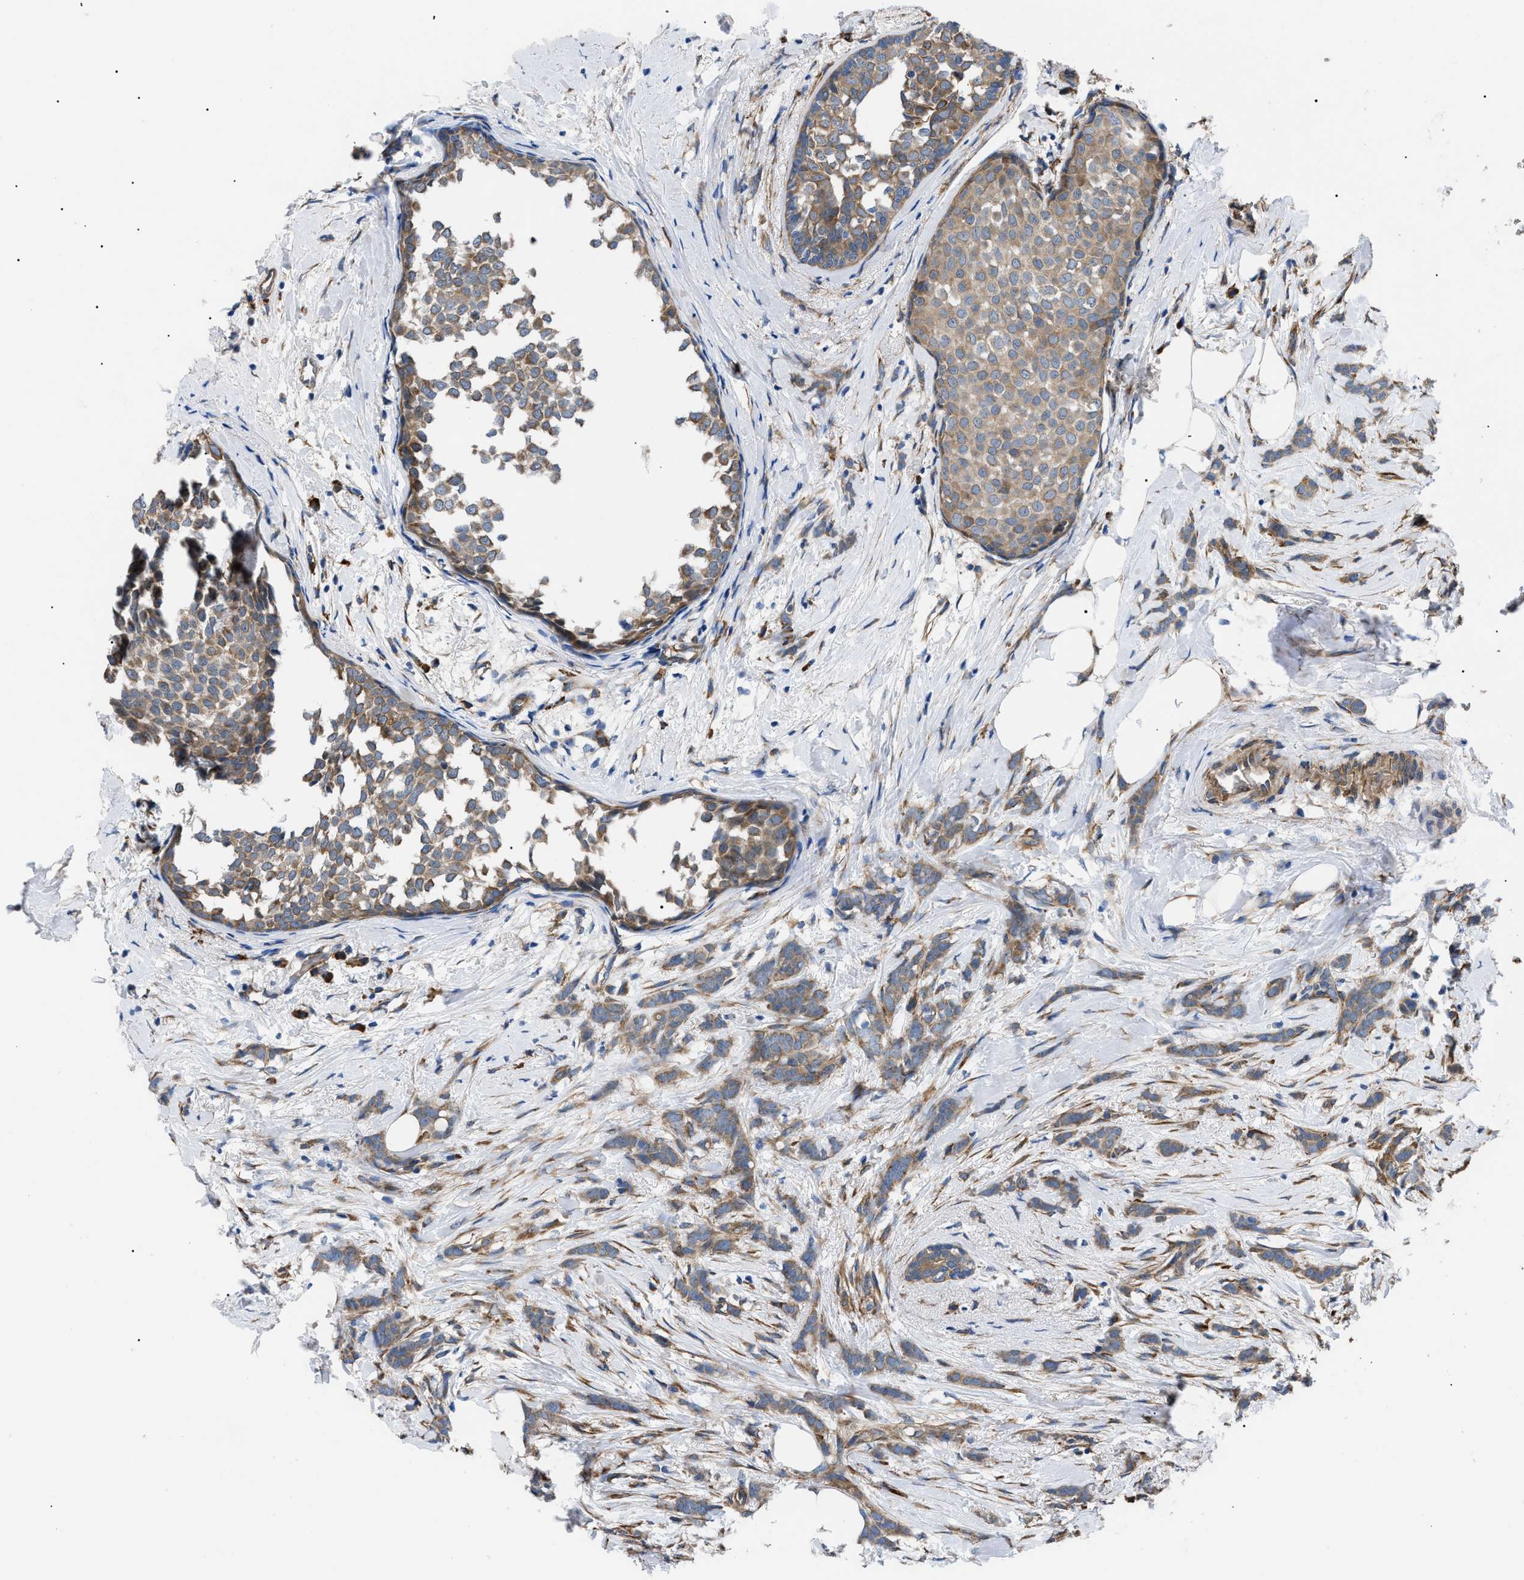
{"staining": {"intensity": "moderate", "quantity": ">75%", "location": "cytoplasmic/membranous"}, "tissue": "breast cancer", "cell_type": "Tumor cells", "image_type": "cancer", "snomed": [{"axis": "morphology", "description": "Lobular carcinoma, in situ"}, {"axis": "morphology", "description": "Lobular carcinoma"}, {"axis": "topography", "description": "Breast"}], "caption": "The histopathology image demonstrates immunohistochemical staining of breast lobular carcinoma. There is moderate cytoplasmic/membranous positivity is present in about >75% of tumor cells.", "gene": "MYO10", "patient": {"sex": "female", "age": 41}}